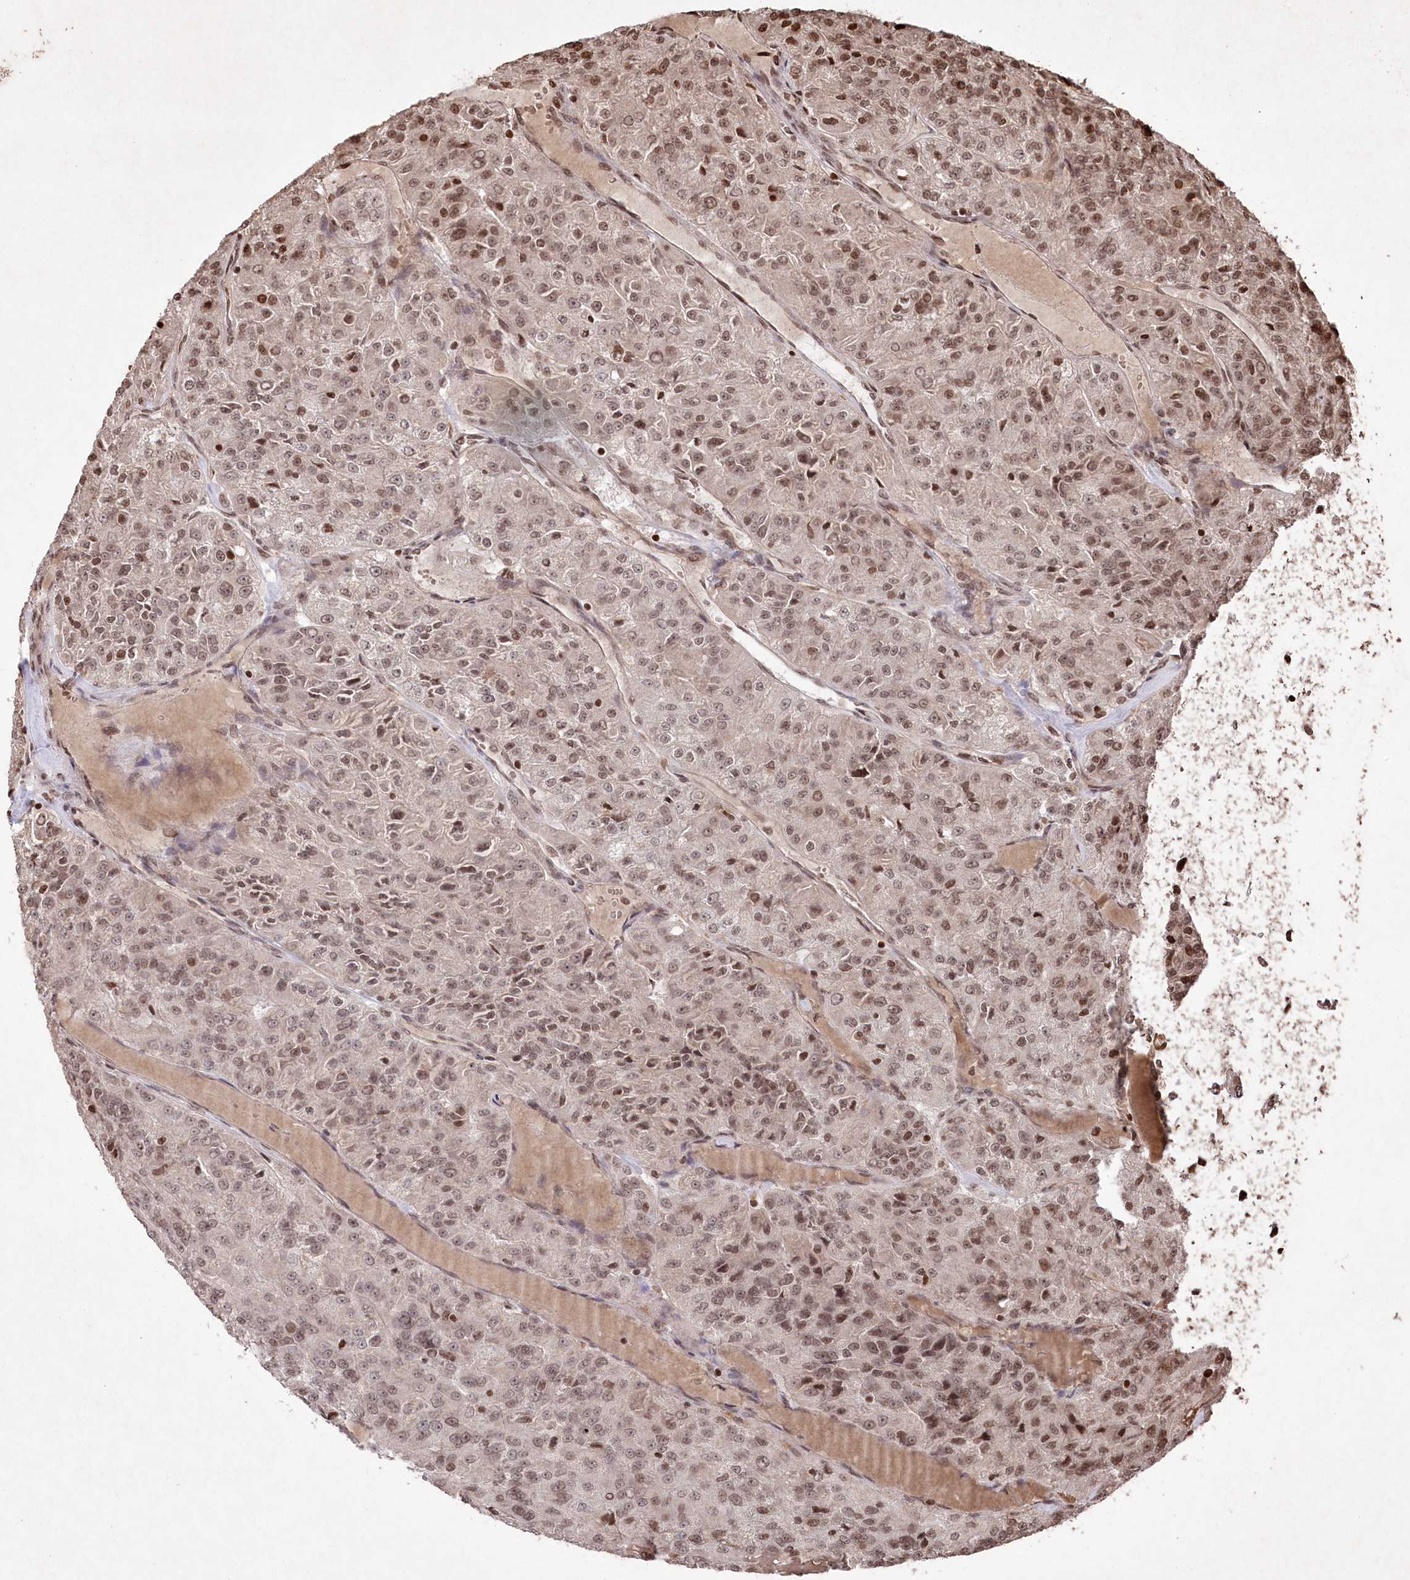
{"staining": {"intensity": "moderate", "quantity": ">75%", "location": "nuclear"}, "tissue": "renal cancer", "cell_type": "Tumor cells", "image_type": "cancer", "snomed": [{"axis": "morphology", "description": "Adenocarcinoma, NOS"}, {"axis": "topography", "description": "Kidney"}], "caption": "A photomicrograph of renal cancer (adenocarcinoma) stained for a protein exhibits moderate nuclear brown staining in tumor cells. (DAB = brown stain, brightfield microscopy at high magnification).", "gene": "CCSER2", "patient": {"sex": "female", "age": 63}}